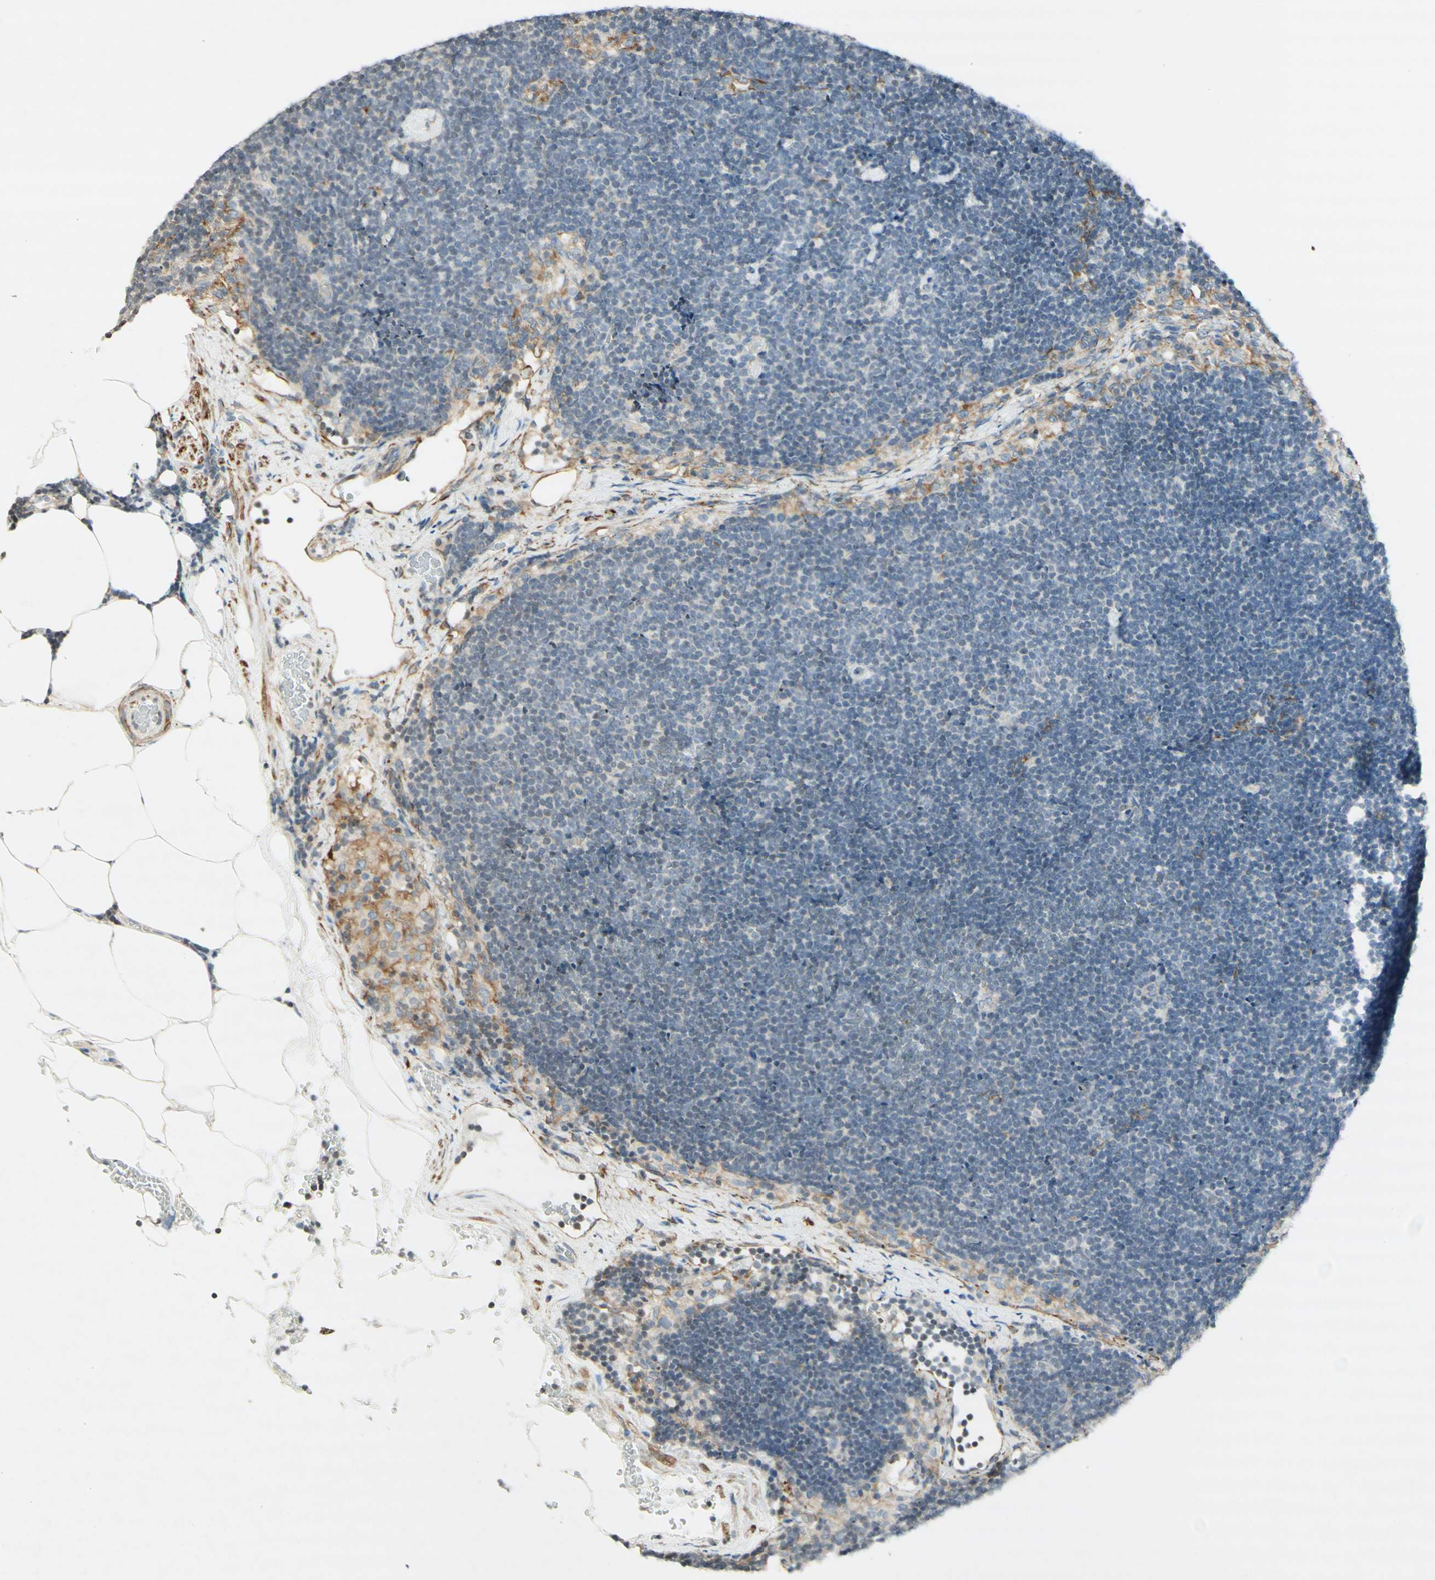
{"staining": {"intensity": "negative", "quantity": "none", "location": "none"}, "tissue": "lymph node", "cell_type": "Germinal center cells", "image_type": "normal", "snomed": [{"axis": "morphology", "description": "Normal tissue, NOS"}, {"axis": "topography", "description": "Lymph node"}], "caption": "Lymph node stained for a protein using immunohistochemistry (IHC) displays no positivity germinal center cells.", "gene": "MAP1B", "patient": {"sex": "male", "age": 63}}